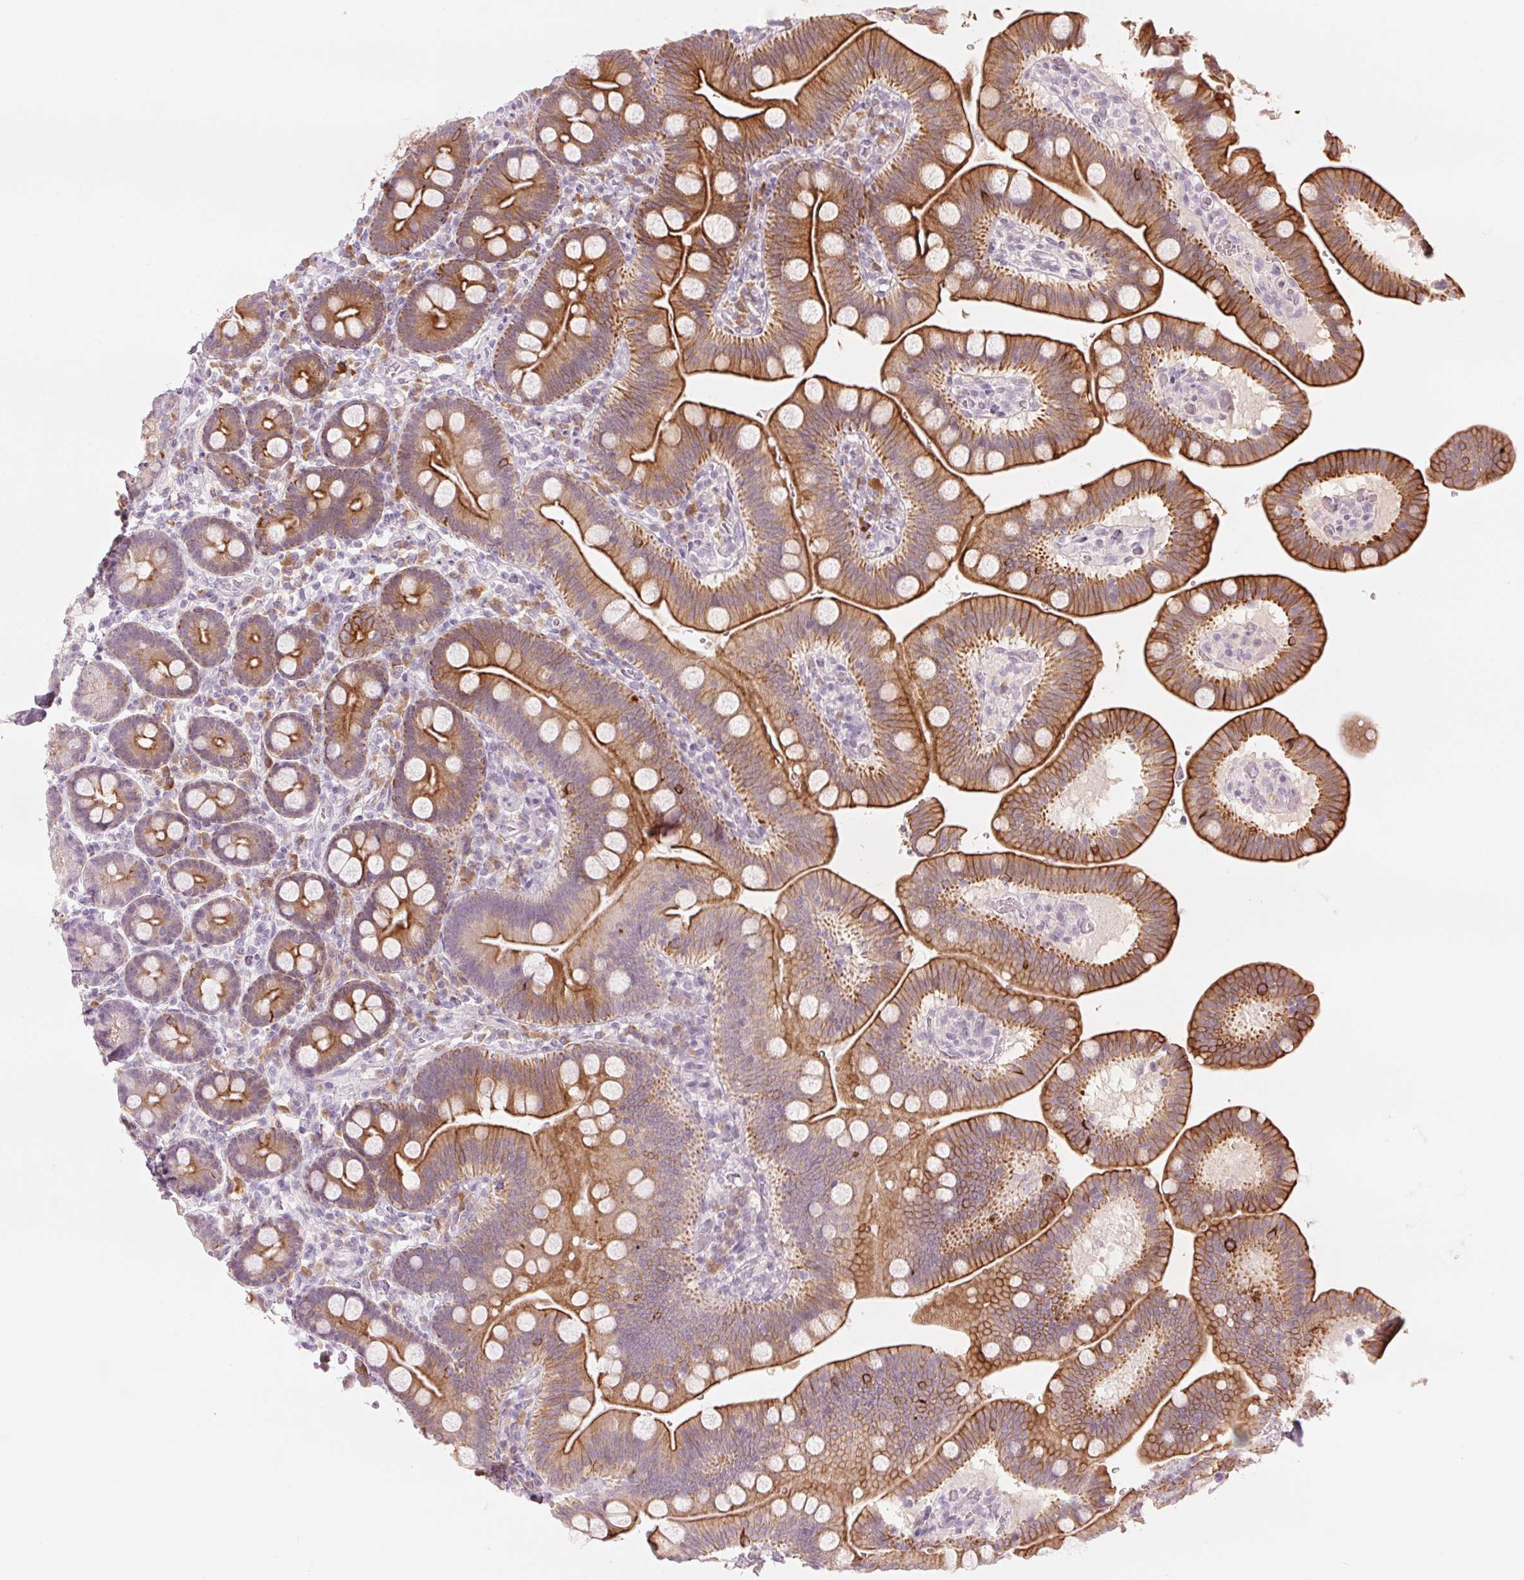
{"staining": {"intensity": "strong", "quantity": "25%-75%", "location": "cytoplasmic/membranous"}, "tissue": "duodenum", "cell_type": "Glandular cells", "image_type": "normal", "snomed": [{"axis": "morphology", "description": "Normal tissue, NOS"}, {"axis": "topography", "description": "Pancreas"}, {"axis": "topography", "description": "Duodenum"}], "caption": "A high amount of strong cytoplasmic/membranous positivity is appreciated in about 25%-75% of glandular cells in normal duodenum.", "gene": "SCTR", "patient": {"sex": "male", "age": 59}}